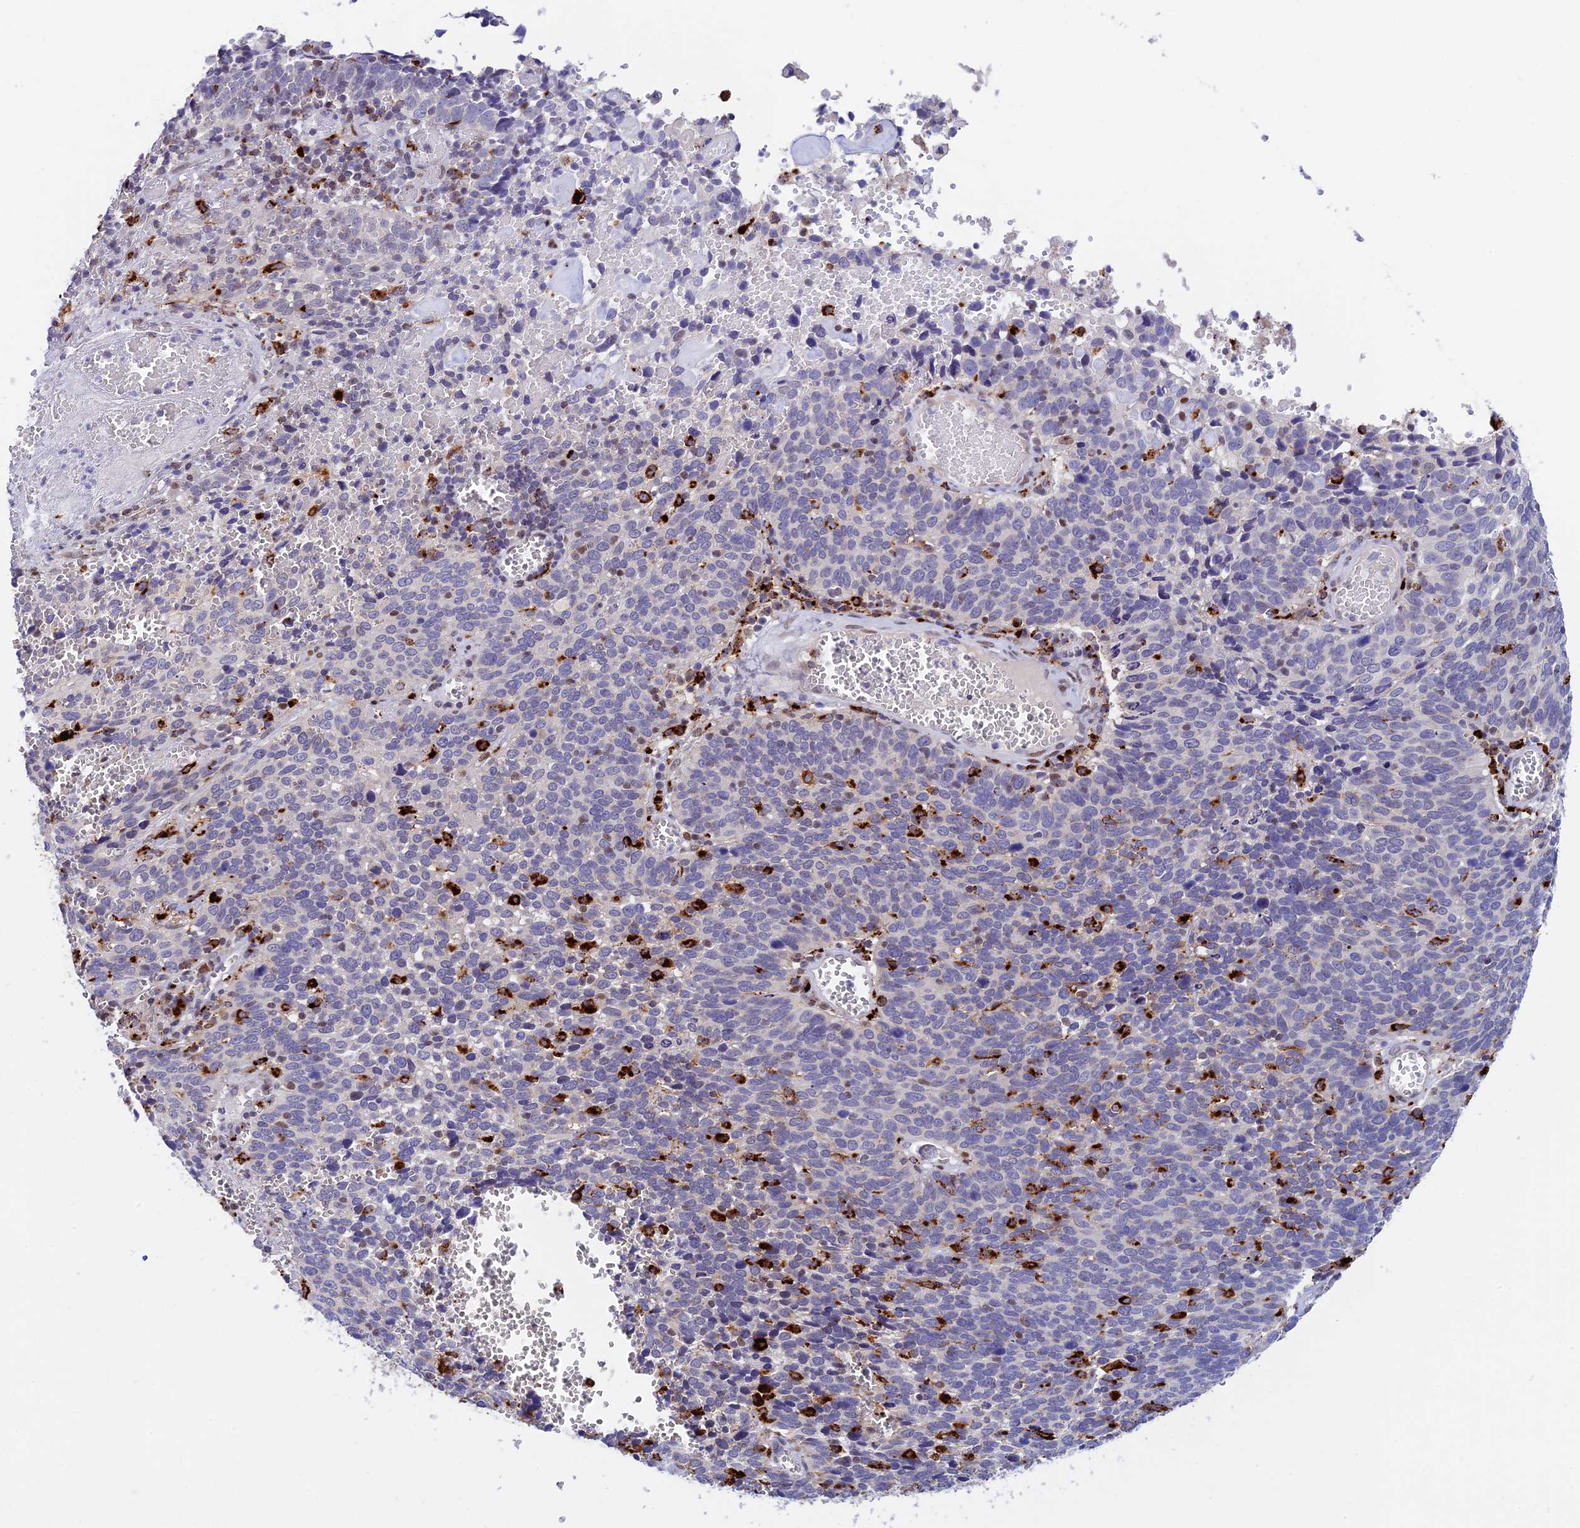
{"staining": {"intensity": "negative", "quantity": "none", "location": "none"}, "tissue": "cervical cancer", "cell_type": "Tumor cells", "image_type": "cancer", "snomed": [{"axis": "morphology", "description": "Squamous cell carcinoma, NOS"}, {"axis": "topography", "description": "Cervix"}], "caption": "A high-resolution photomicrograph shows immunohistochemistry (IHC) staining of cervical cancer (squamous cell carcinoma), which displays no significant staining in tumor cells.", "gene": "HIC1", "patient": {"sex": "female", "age": 39}}